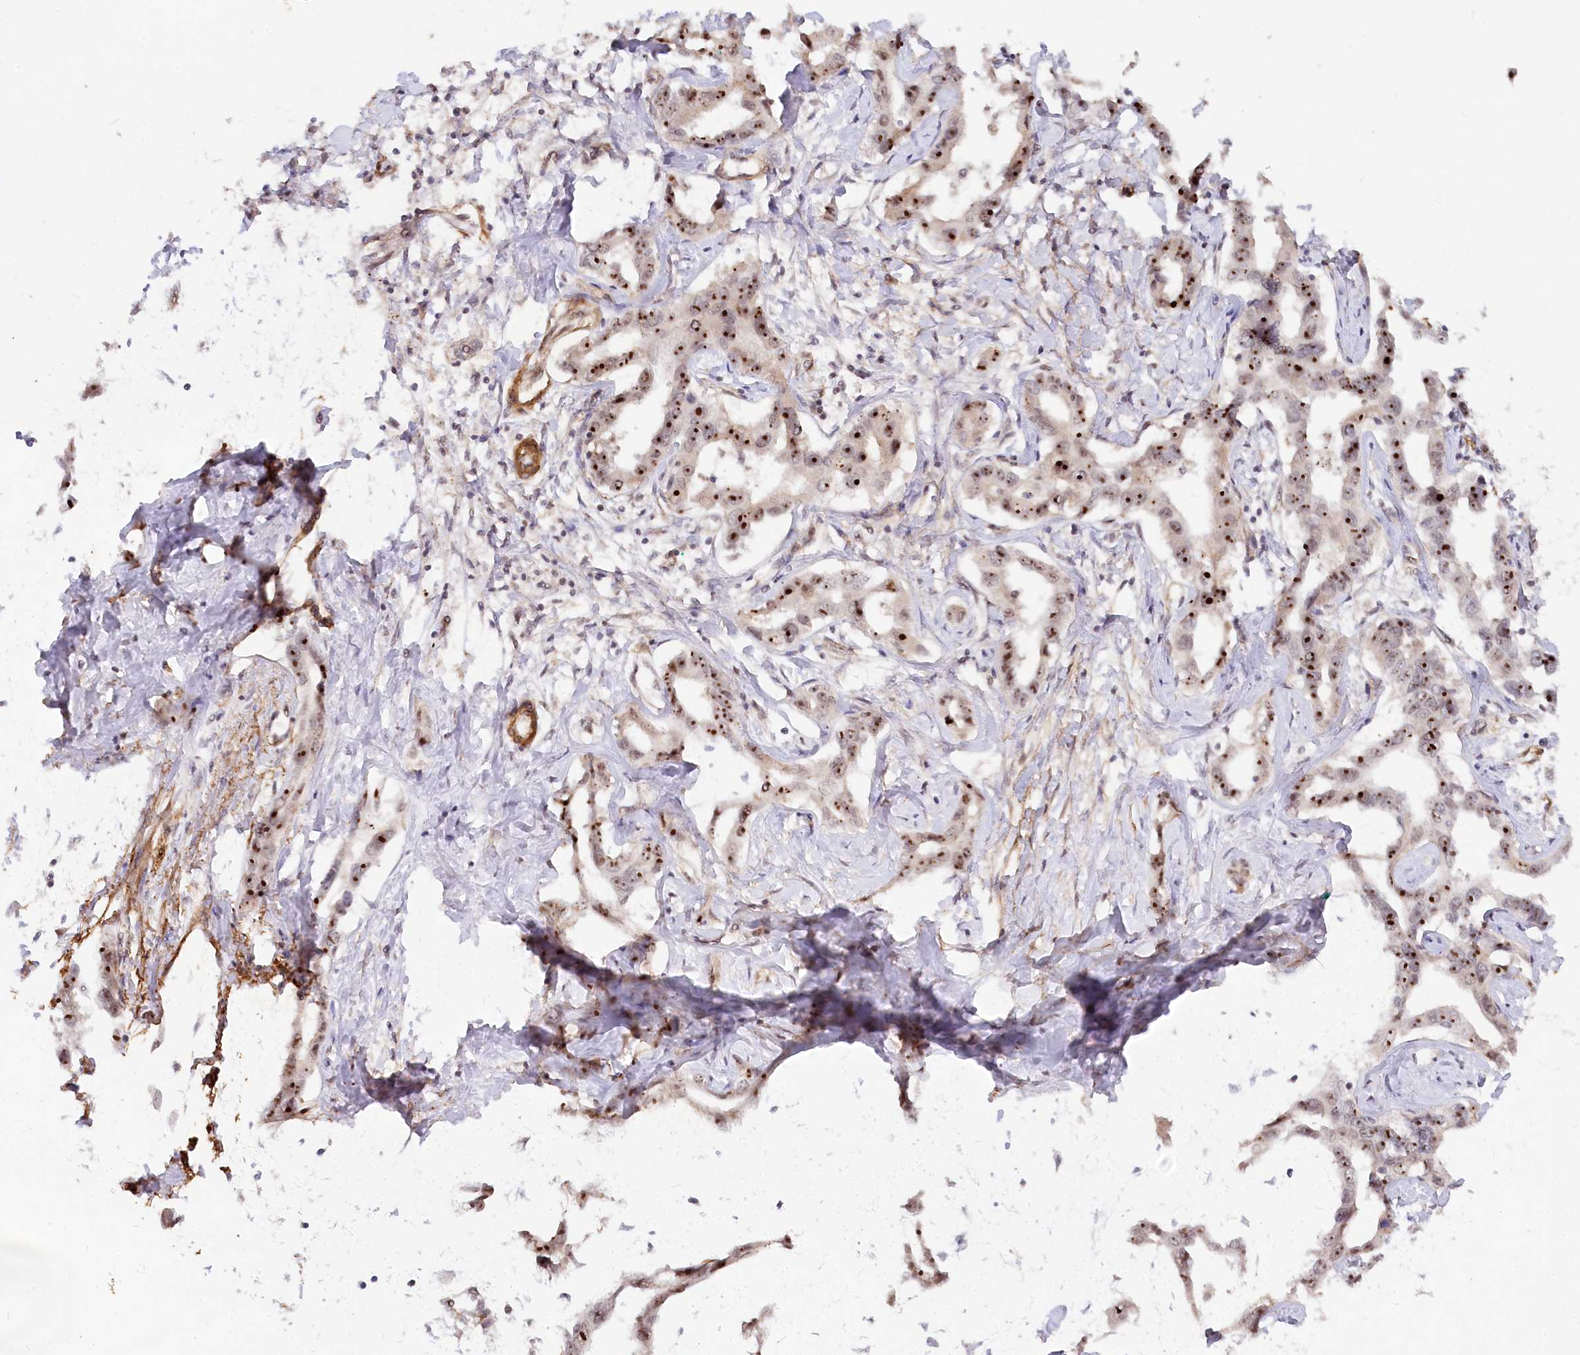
{"staining": {"intensity": "strong", "quantity": ">75%", "location": "nuclear"}, "tissue": "liver cancer", "cell_type": "Tumor cells", "image_type": "cancer", "snomed": [{"axis": "morphology", "description": "Cholangiocarcinoma"}, {"axis": "topography", "description": "Liver"}], "caption": "Protein expression by immunohistochemistry shows strong nuclear positivity in approximately >75% of tumor cells in liver cancer. Using DAB (brown) and hematoxylin (blue) stains, captured at high magnification using brightfield microscopy.", "gene": "GNL3L", "patient": {"sex": "male", "age": 59}}